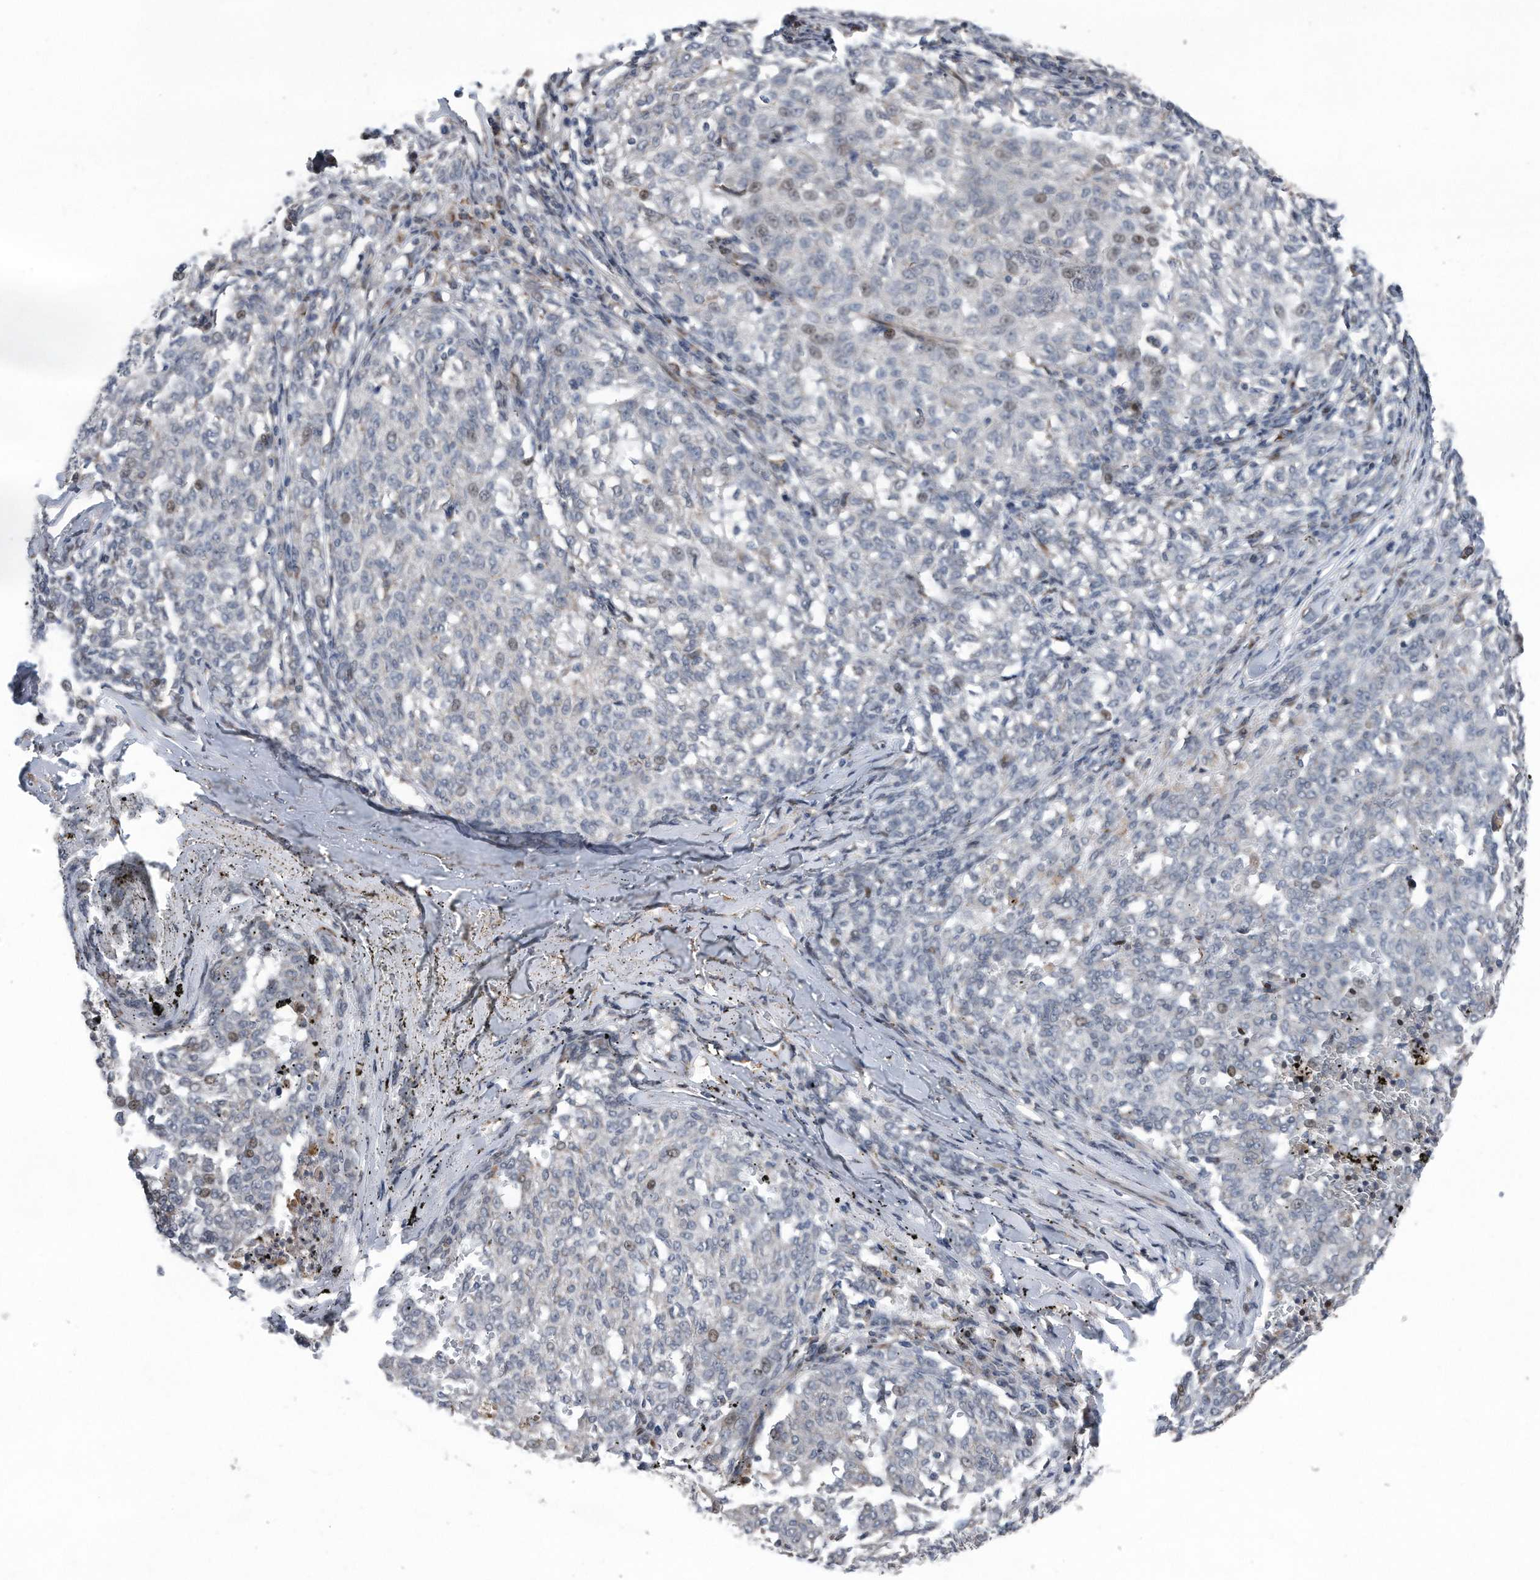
{"staining": {"intensity": "weak", "quantity": "<25%", "location": "nuclear"}, "tissue": "melanoma", "cell_type": "Tumor cells", "image_type": "cancer", "snomed": [{"axis": "morphology", "description": "Malignant melanoma, NOS"}, {"axis": "topography", "description": "Skin"}], "caption": "This is an immunohistochemistry (IHC) micrograph of melanoma. There is no positivity in tumor cells.", "gene": "DST", "patient": {"sex": "female", "age": 72}}